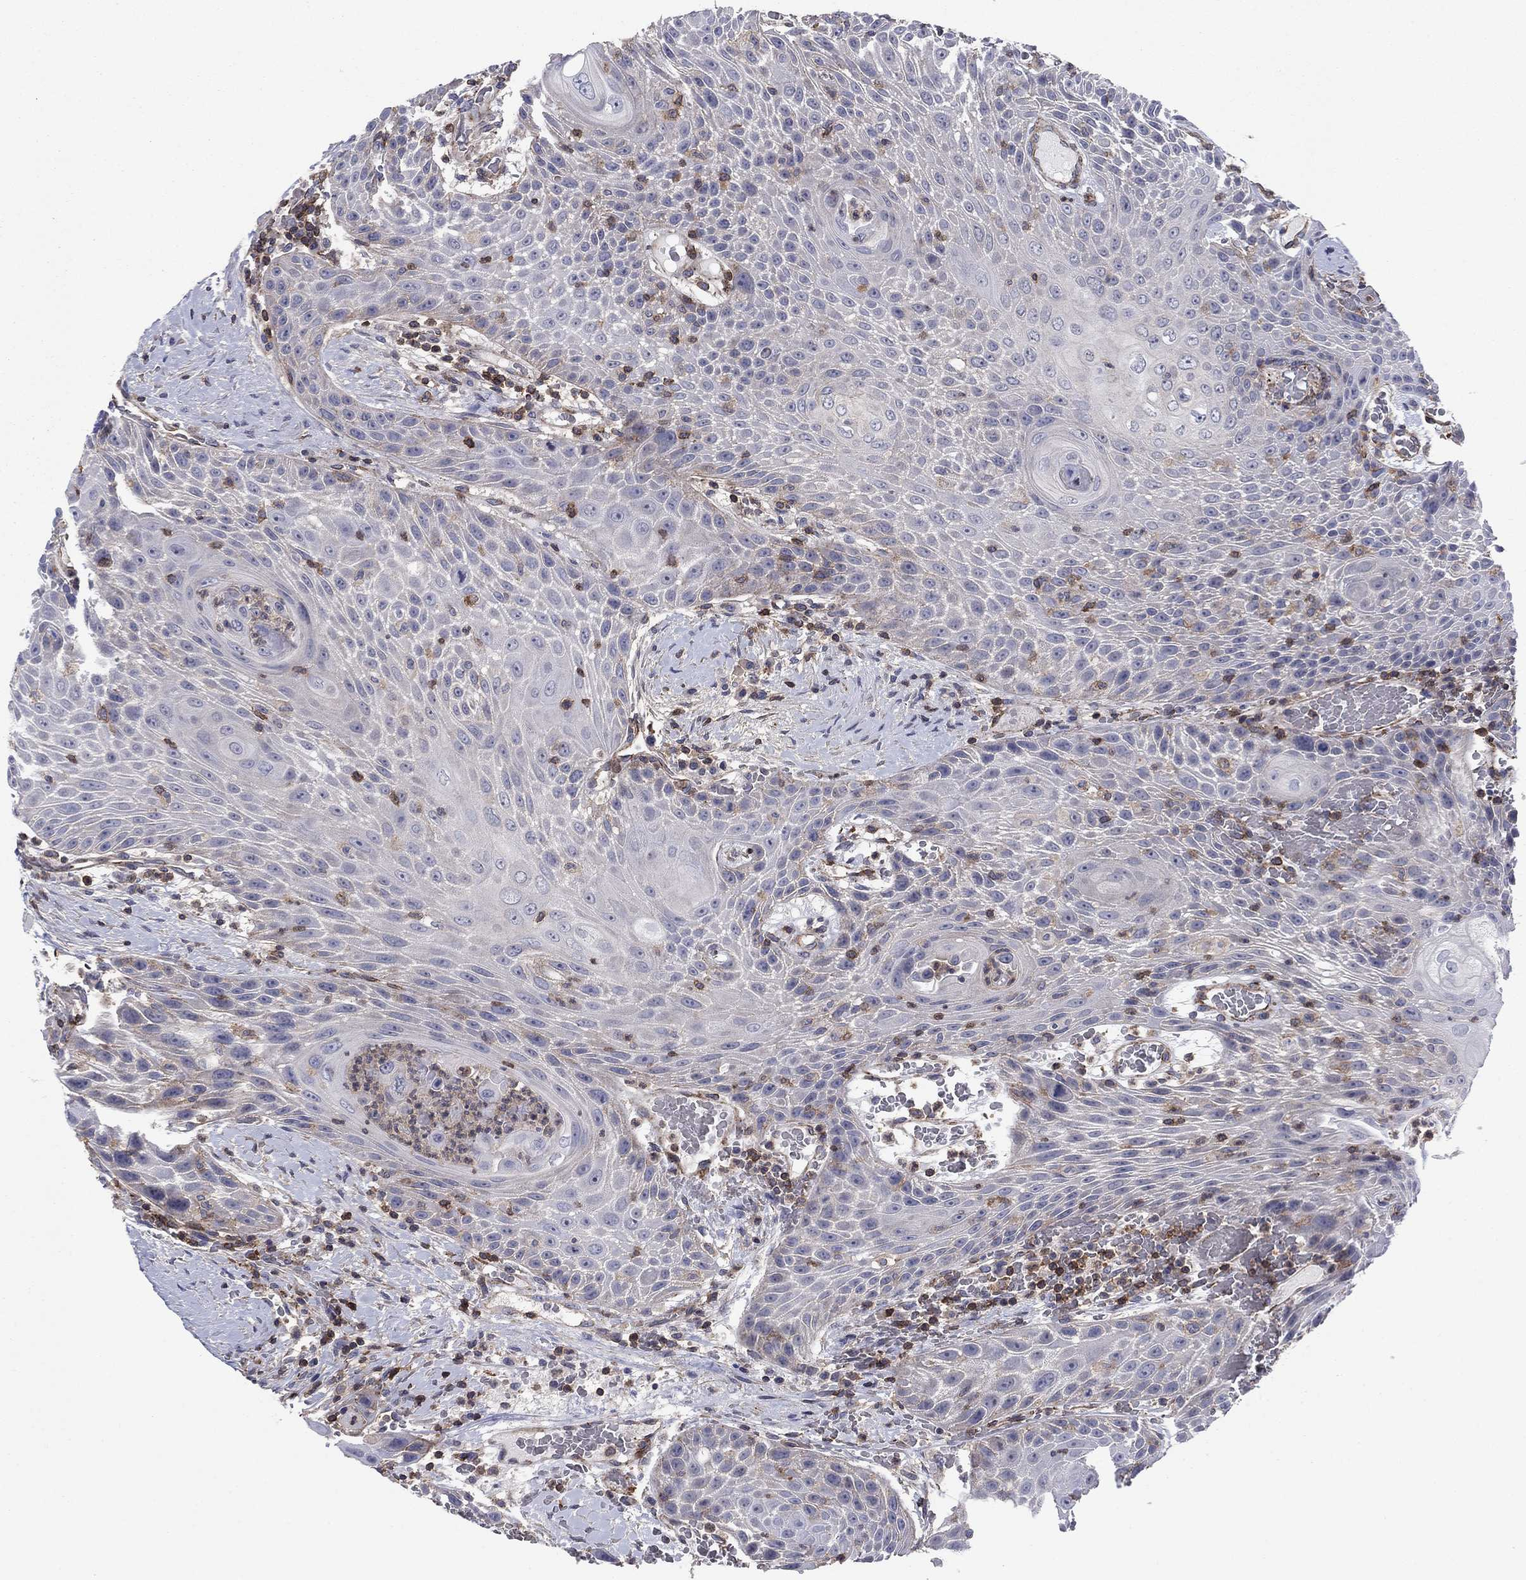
{"staining": {"intensity": "negative", "quantity": "none", "location": "none"}, "tissue": "head and neck cancer", "cell_type": "Tumor cells", "image_type": "cancer", "snomed": [{"axis": "morphology", "description": "Squamous cell carcinoma, NOS"}, {"axis": "topography", "description": "Head-Neck"}], "caption": "IHC of squamous cell carcinoma (head and neck) reveals no positivity in tumor cells.", "gene": "PSD4", "patient": {"sex": "male", "age": 69}}